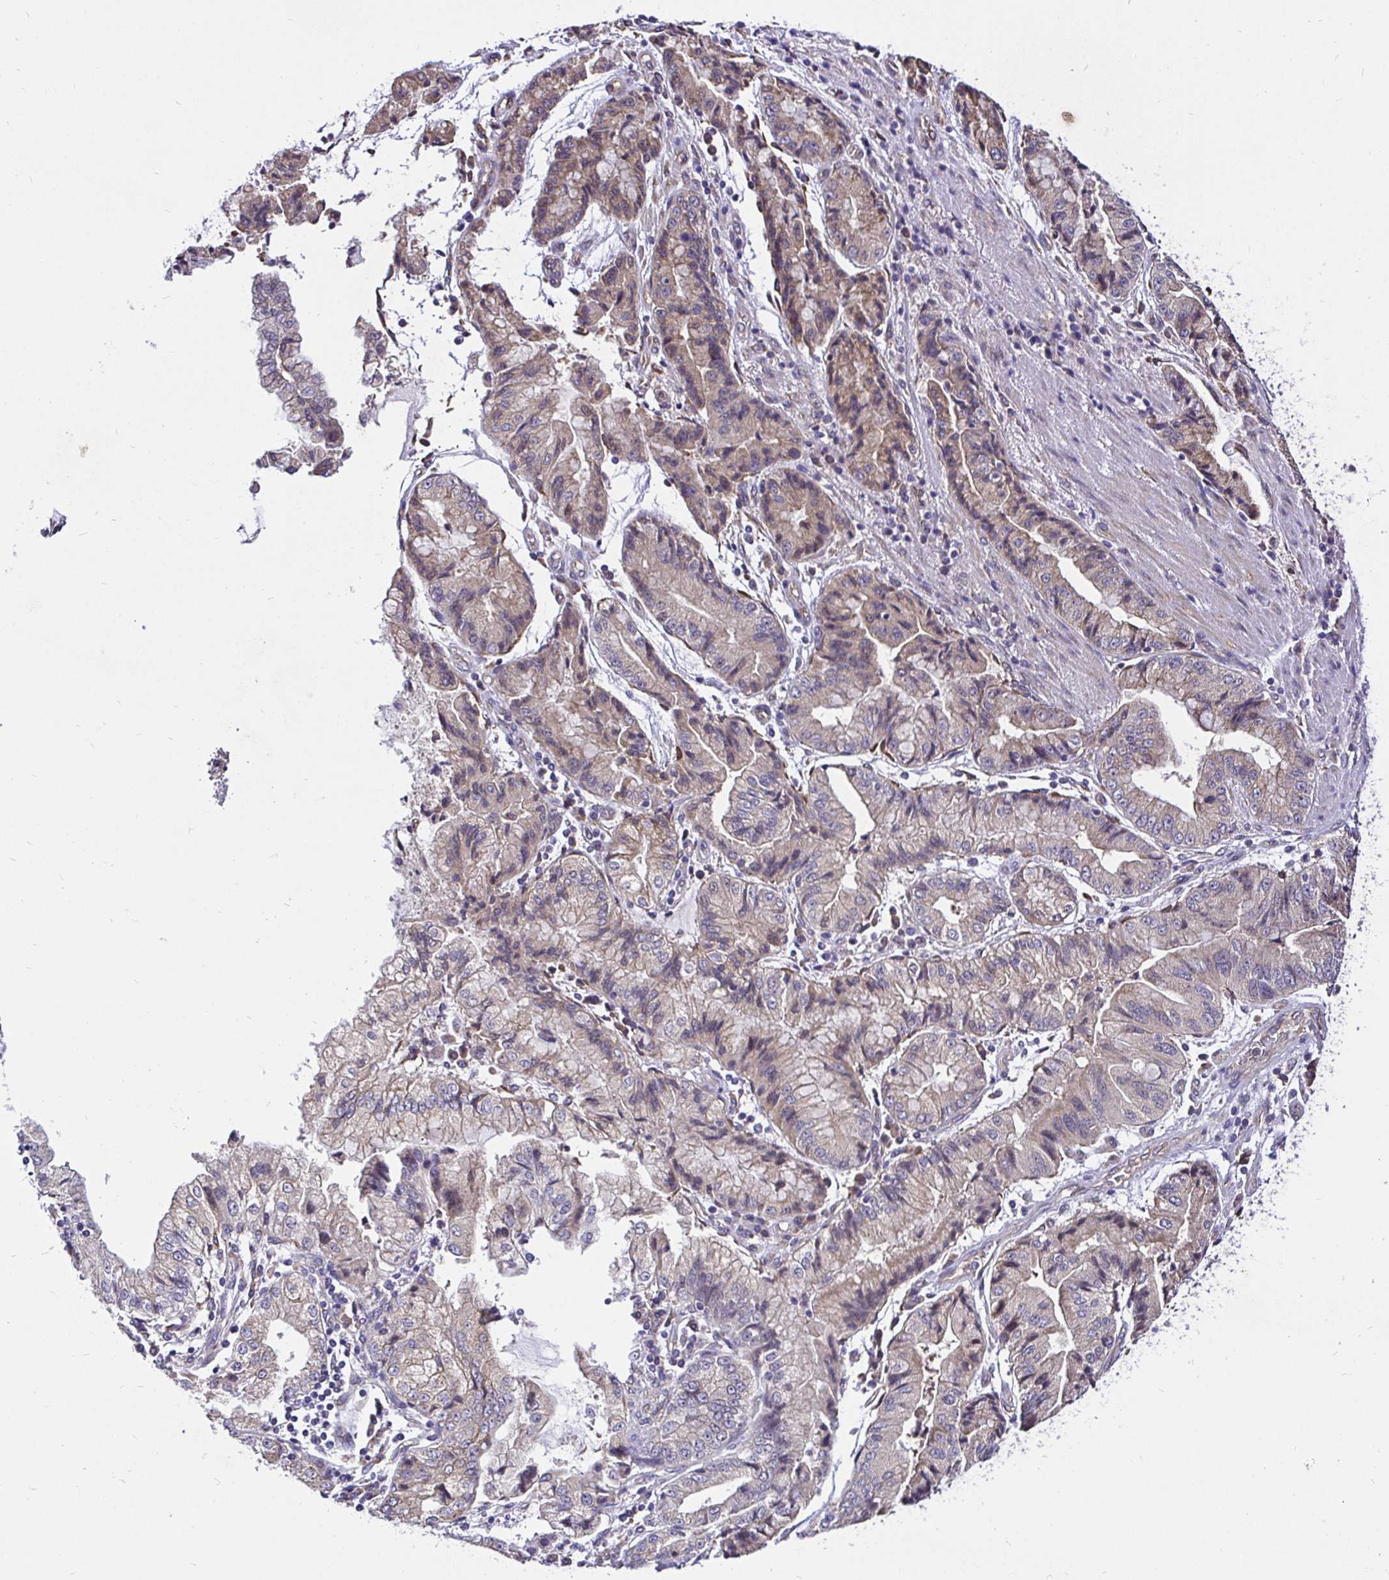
{"staining": {"intensity": "weak", "quantity": "<25%", "location": "cytoplasmic/membranous"}, "tissue": "stomach cancer", "cell_type": "Tumor cells", "image_type": "cancer", "snomed": [{"axis": "morphology", "description": "Adenocarcinoma, NOS"}, {"axis": "topography", "description": "Stomach, upper"}], "caption": "Histopathology image shows no protein expression in tumor cells of stomach adenocarcinoma tissue.", "gene": "CCDC122", "patient": {"sex": "female", "age": 74}}